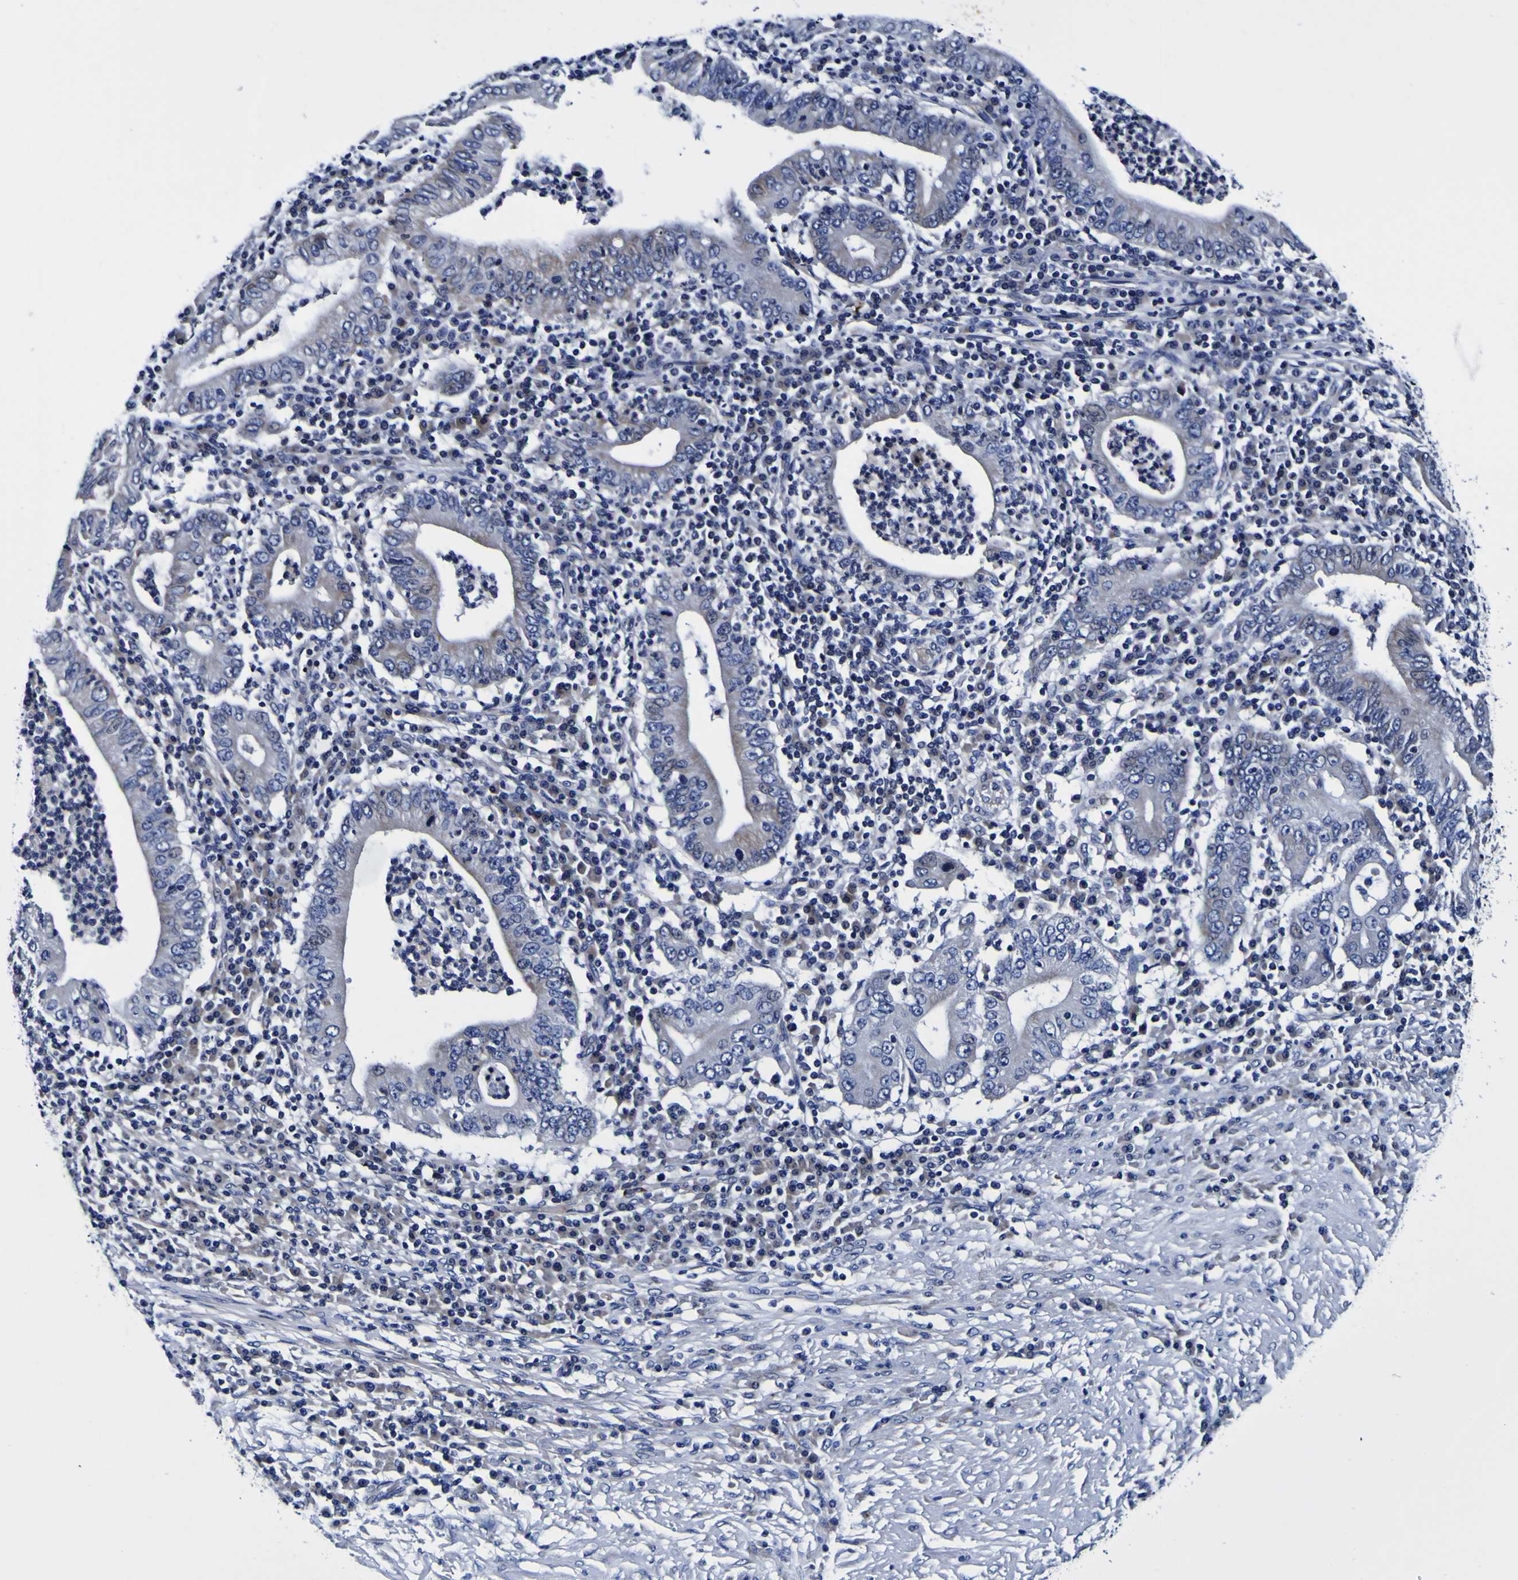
{"staining": {"intensity": "weak", "quantity": "25%-75%", "location": "cytoplasmic/membranous"}, "tissue": "stomach cancer", "cell_type": "Tumor cells", "image_type": "cancer", "snomed": [{"axis": "morphology", "description": "Normal tissue, NOS"}, {"axis": "morphology", "description": "Adenocarcinoma, NOS"}, {"axis": "topography", "description": "Esophagus"}, {"axis": "topography", "description": "Stomach, upper"}, {"axis": "topography", "description": "Peripheral nerve tissue"}], "caption": "Stomach cancer (adenocarcinoma) tissue exhibits weak cytoplasmic/membranous positivity in approximately 25%-75% of tumor cells, visualized by immunohistochemistry.", "gene": "PDLIM4", "patient": {"sex": "male", "age": 62}}